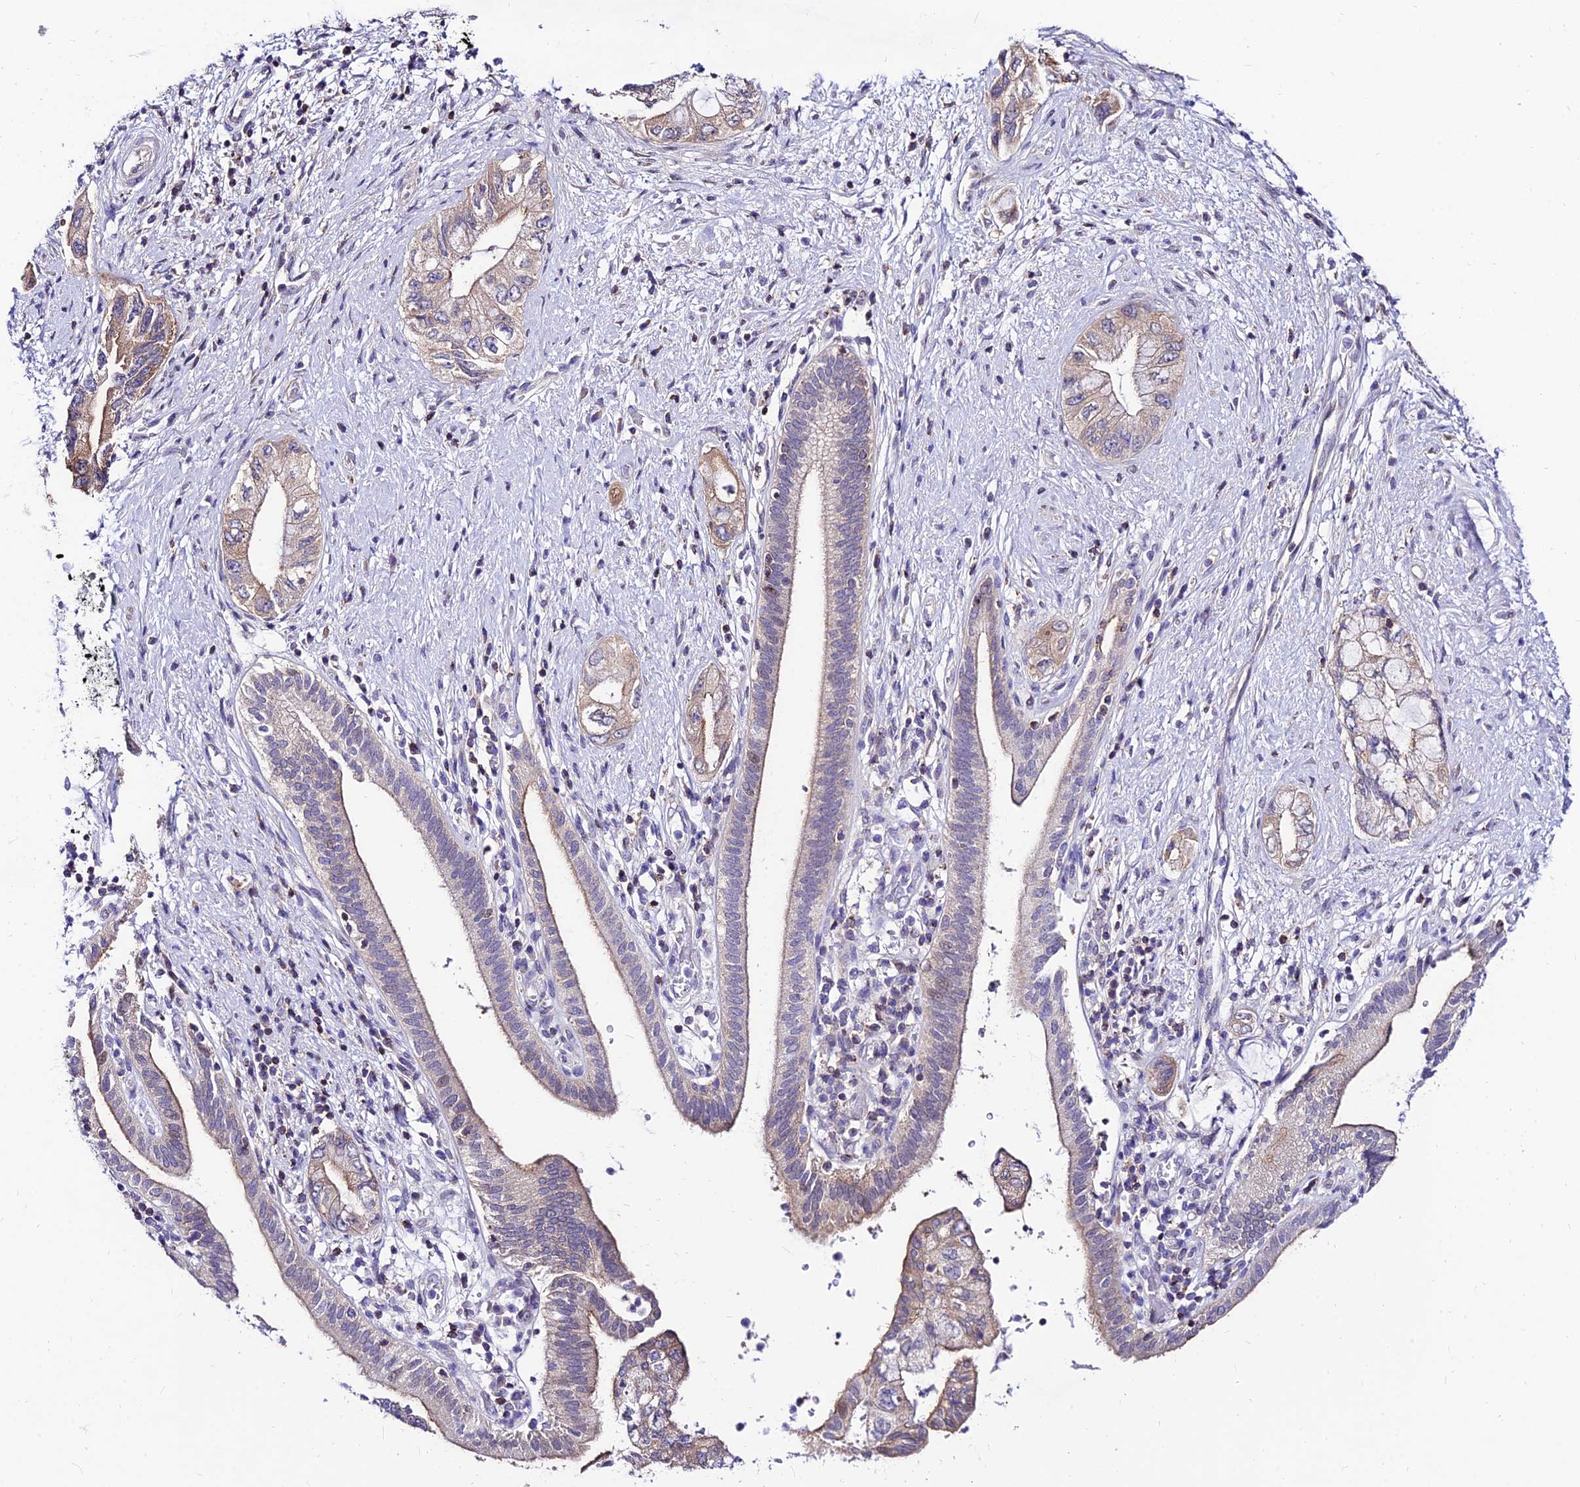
{"staining": {"intensity": "weak", "quantity": "<25%", "location": "cytoplasmic/membranous"}, "tissue": "pancreatic cancer", "cell_type": "Tumor cells", "image_type": "cancer", "snomed": [{"axis": "morphology", "description": "Adenocarcinoma, NOS"}, {"axis": "topography", "description": "Pancreas"}], "caption": "Immunohistochemistry of pancreatic adenocarcinoma displays no staining in tumor cells.", "gene": "C6orf132", "patient": {"sex": "female", "age": 73}}